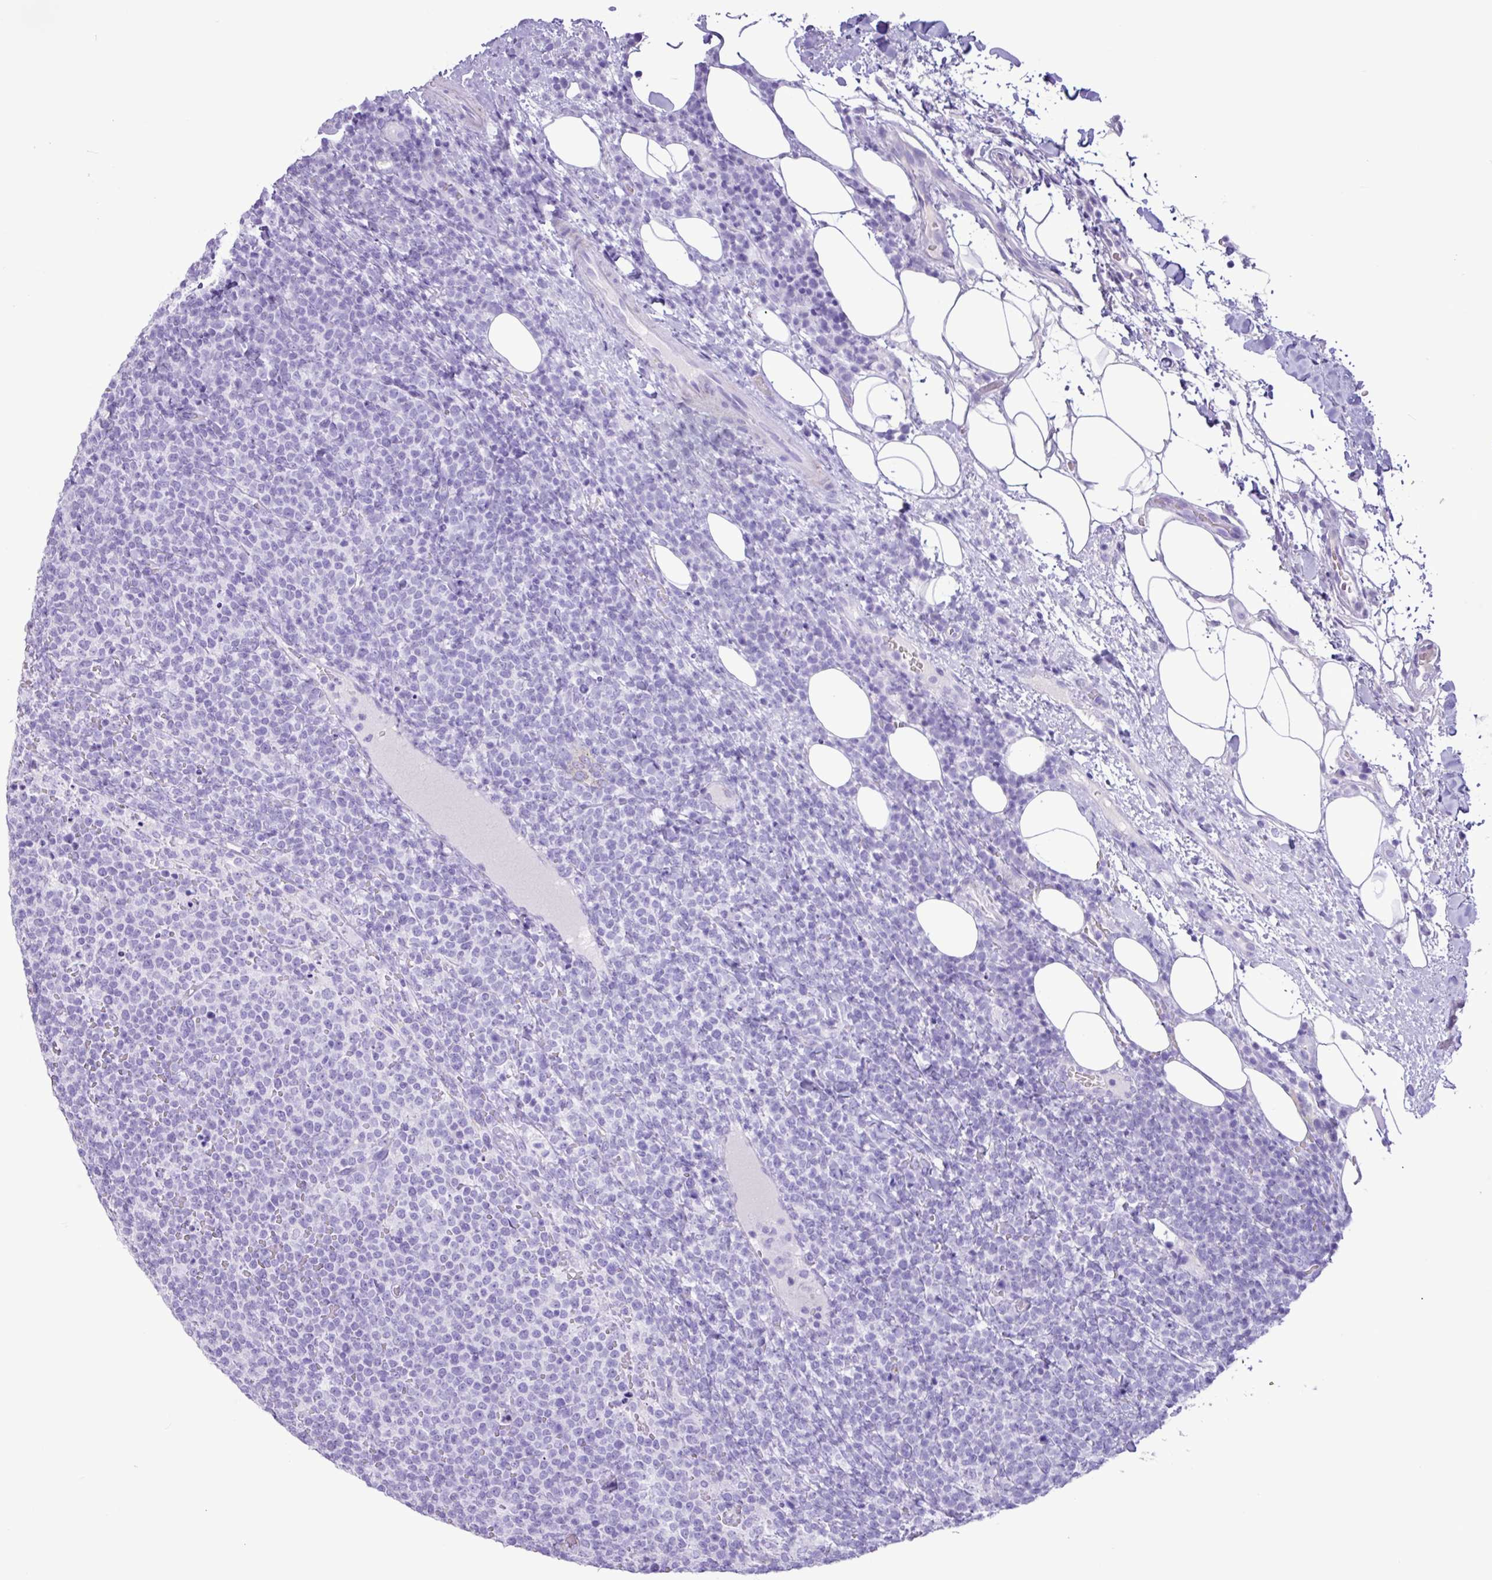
{"staining": {"intensity": "negative", "quantity": "none", "location": "none"}, "tissue": "lymphoma", "cell_type": "Tumor cells", "image_type": "cancer", "snomed": [{"axis": "morphology", "description": "Malignant lymphoma, non-Hodgkin's type, High grade"}, {"axis": "topography", "description": "Lymph node"}], "caption": "Human high-grade malignant lymphoma, non-Hodgkin's type stained for a protein using IHC shows no positivity in tumor cells.", "gene": "CKMT2", "patient": {"sex": "male", "age": 61}}